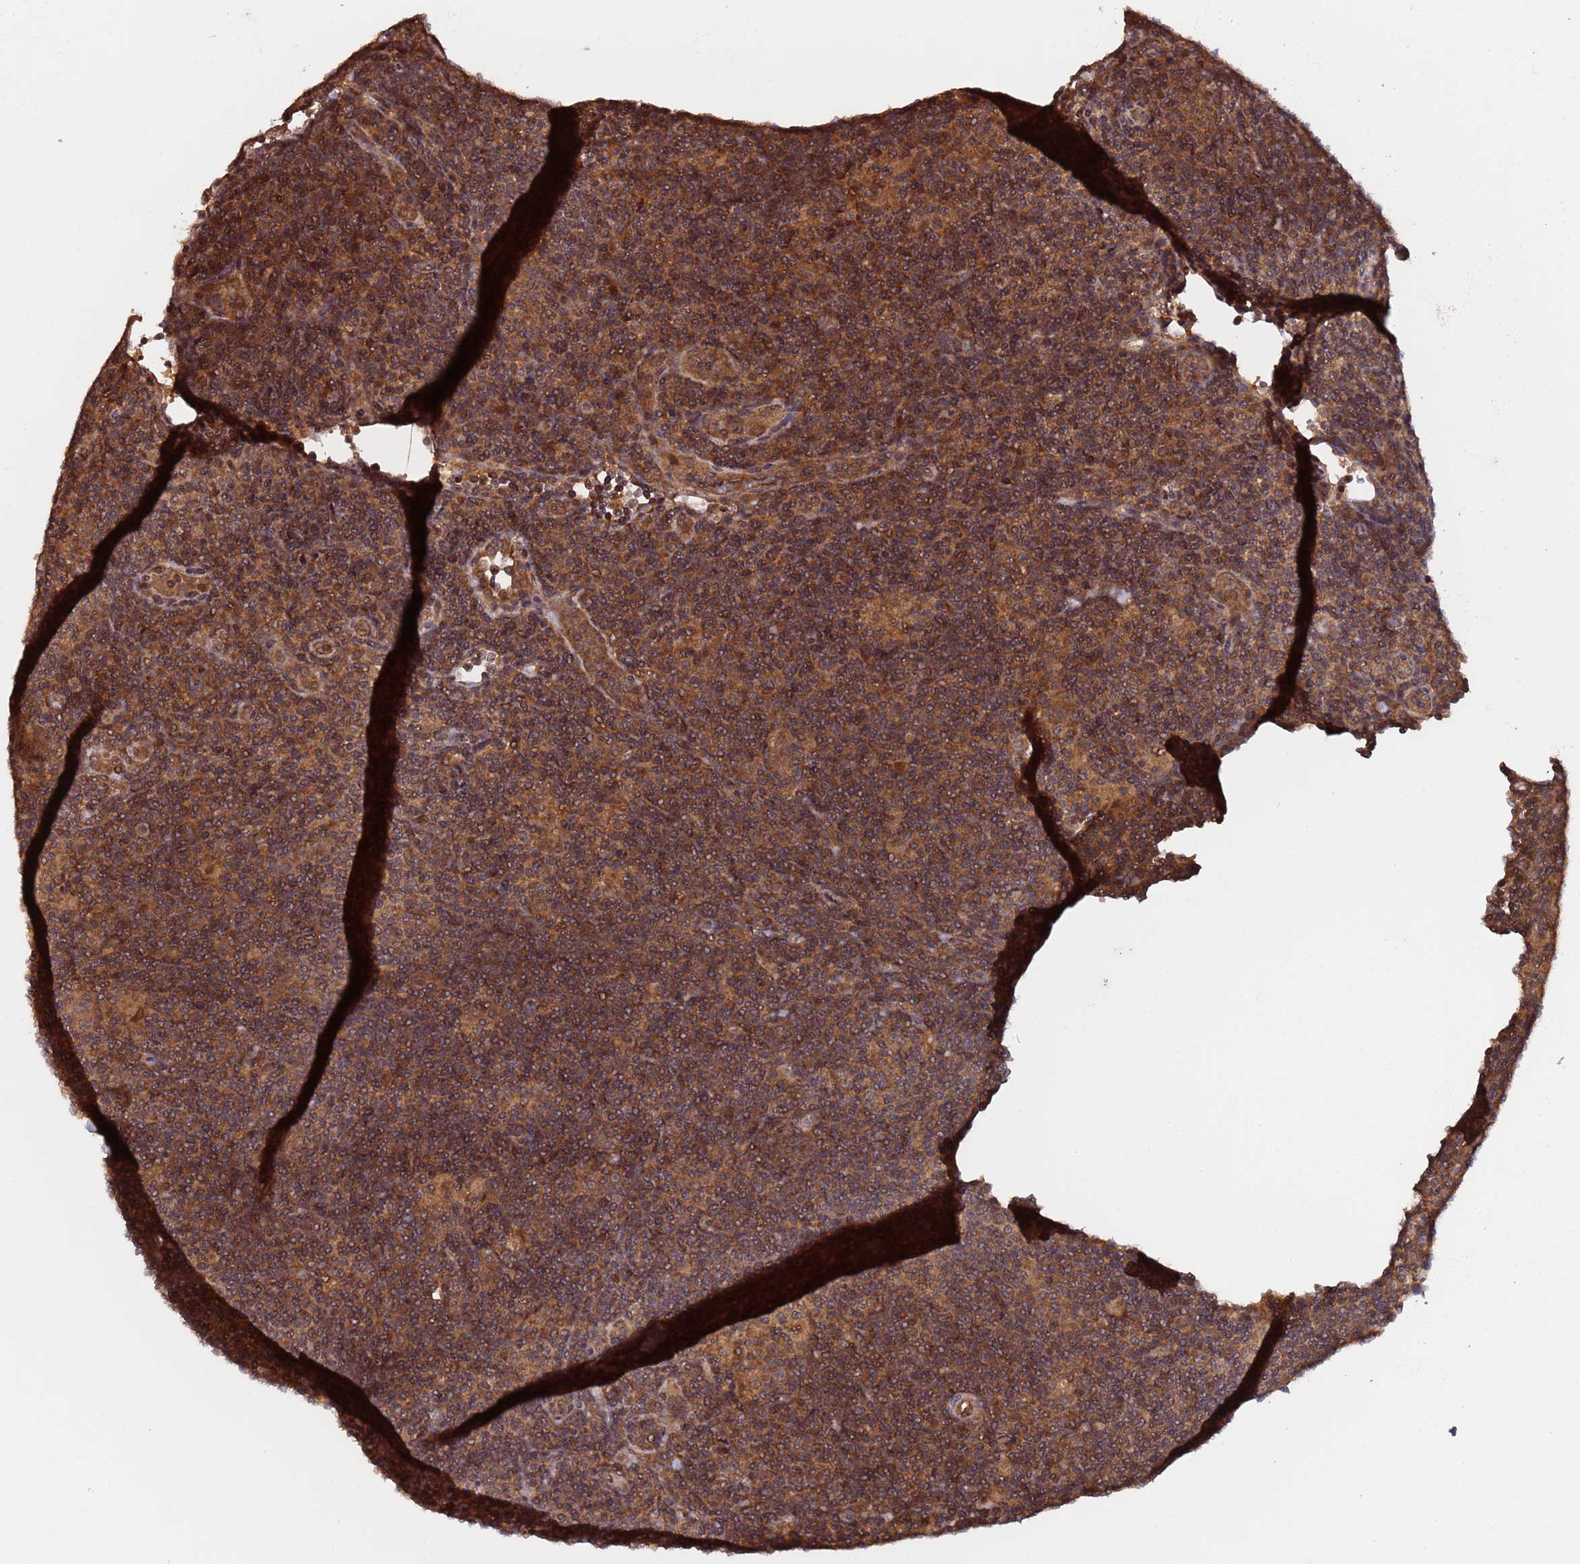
{"staining": {"intensity": "weak", "quantity": ">75%", "location": "cytoplasmic/membranous,nuclear"}, "tissue": "lymphoma", "cell_type": "Tumor cells", "image_type": "cancer", "snomed": [{"axis": "morphology", "description": "Hodgkin's disease, NOS"}, {"axis": "topography", "description": "Lymph node"}], "caption": "Immunohistochemical staining of Hodgkin's disease demonstrates low levels of weak cytoplasmic/membranous and nuclear protein staining in approximately >75% of tumor cells.", "gene": "ERI1", "patient": {"sex": "female", "age": 57}}